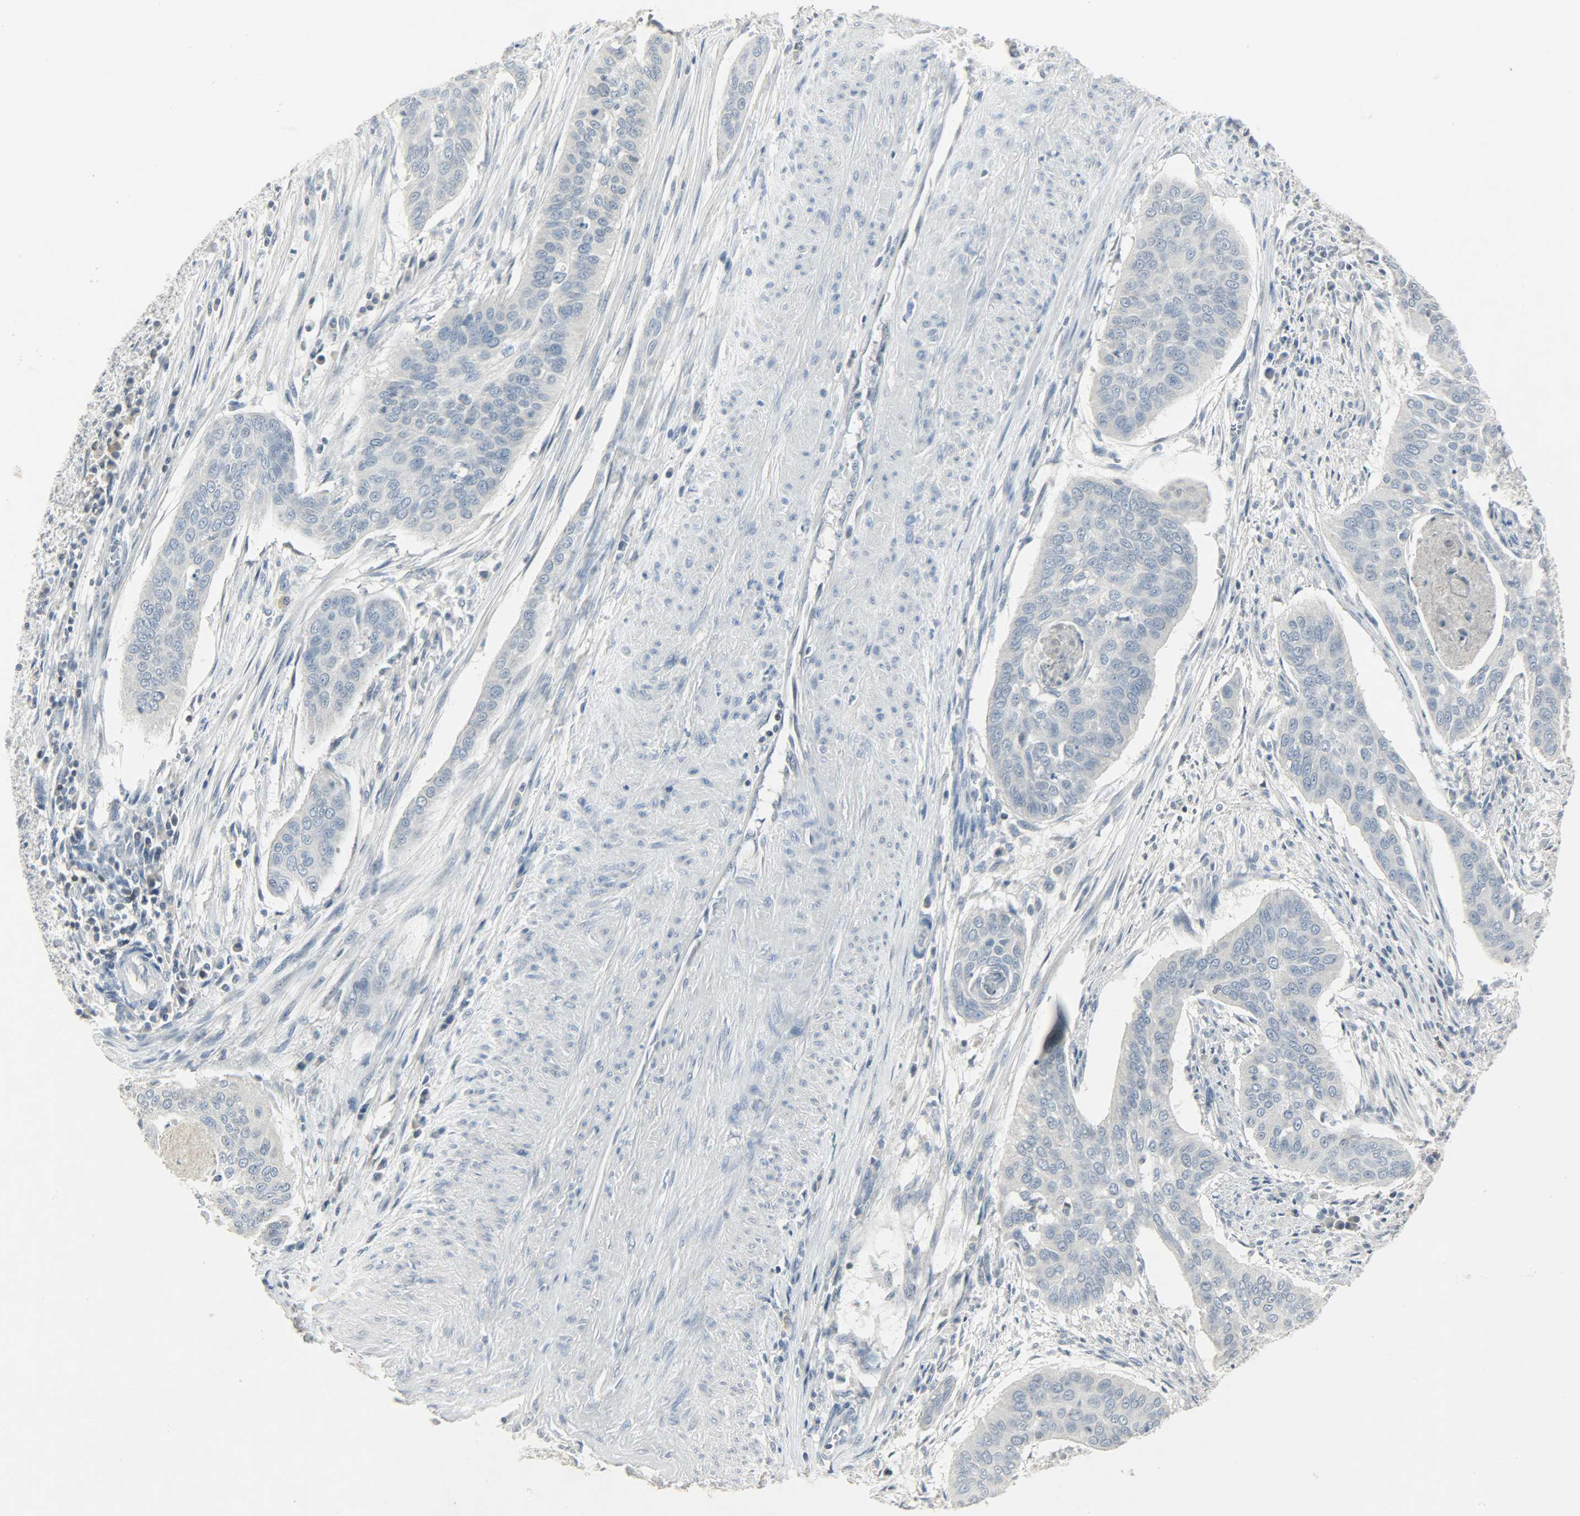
{"staining": {"intensity": "negative", "quantity": "none", "location": "none"}, "tissue": "cervical cancer", "cell_type": "Tumor cells", "image_type": "cancer", "snomed": [{"axis": "morphology", "description": "Squamous cell carcinoma, NOS"}, {"axis": "topography", "description": "Cervix"}], "caption": "Cervical squamous cell carcinoma was stained to show a protein in brown. There is no significant expression in tumor cells.", "gene": "CAMK4", "patient": {"sex": "female", "age": 39}}